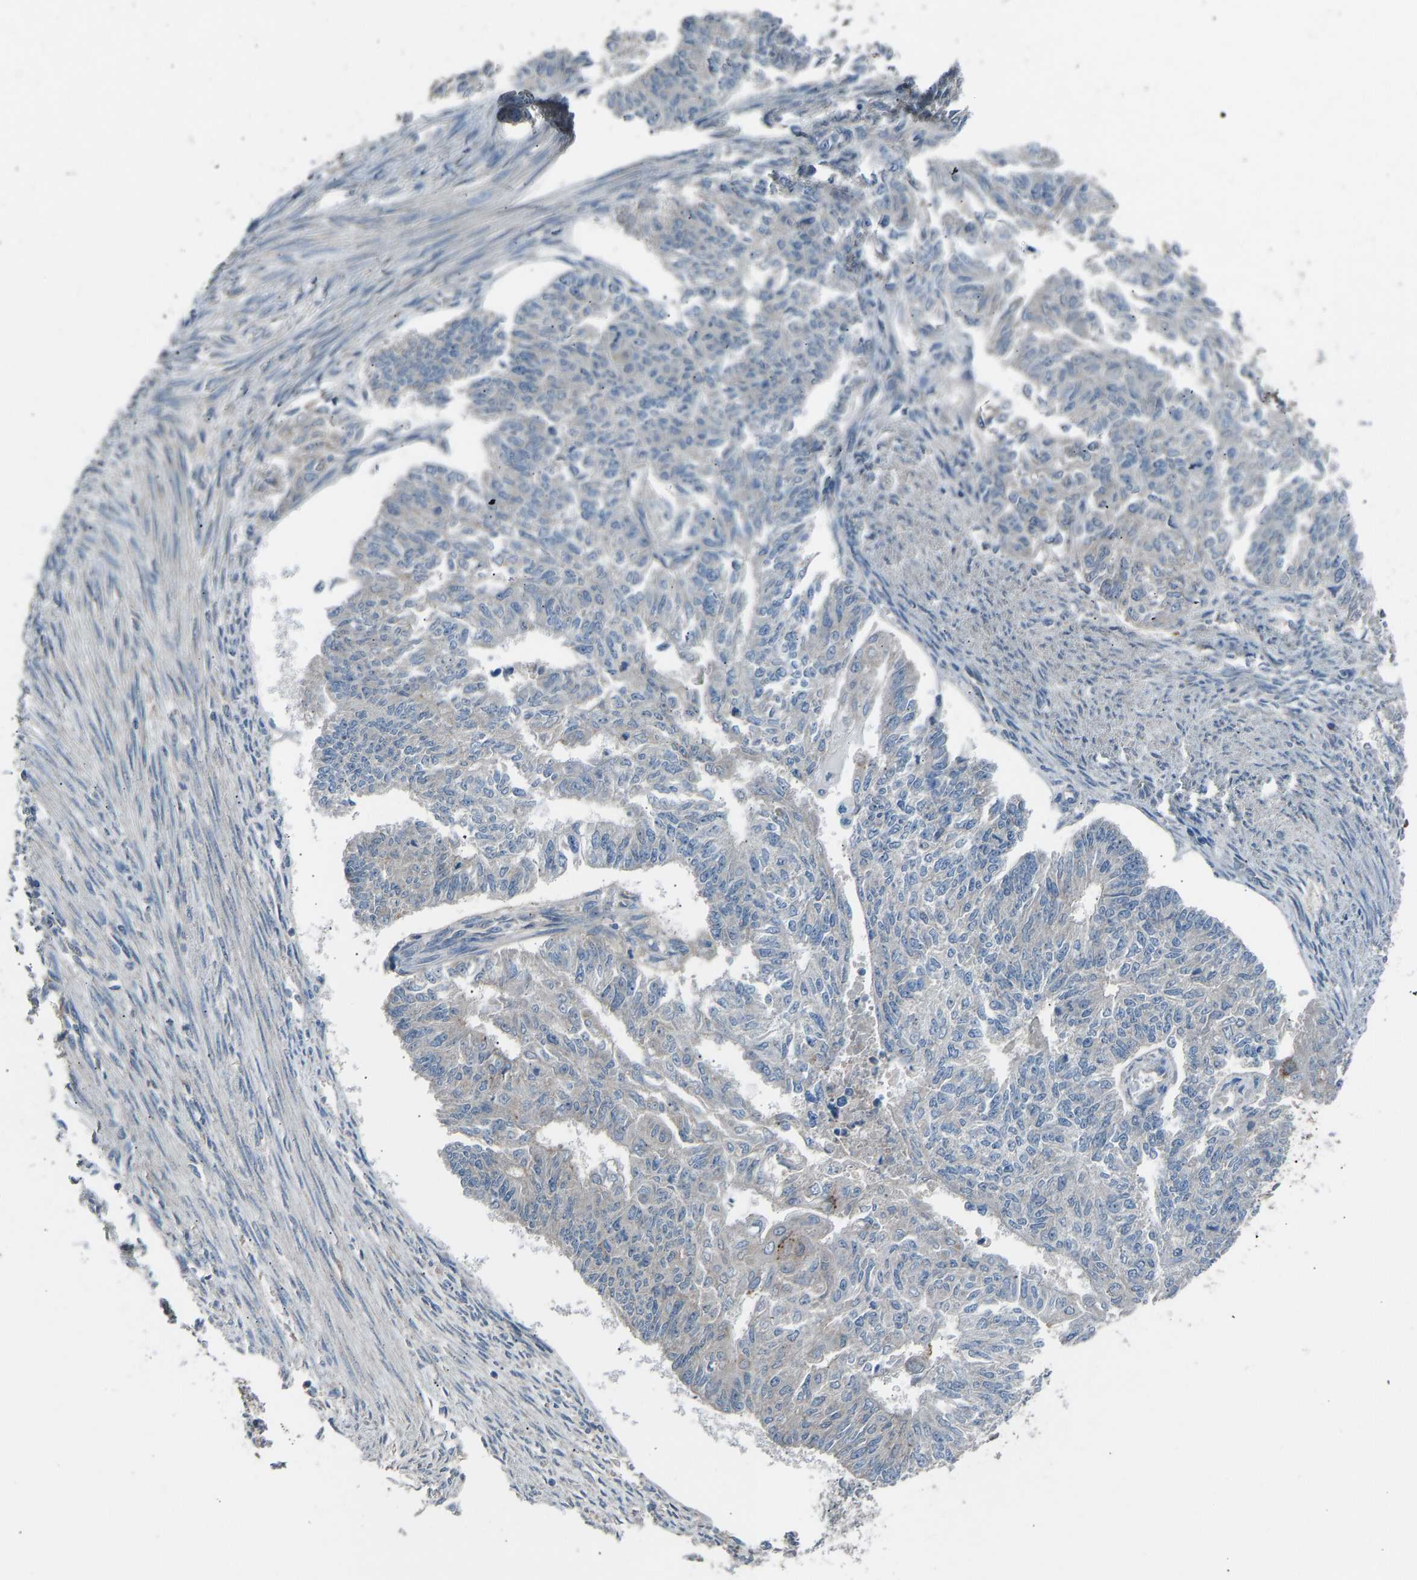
{"staining": {"intensity": "negative", "quantity": "none", "location": "none"}, "tissue": "endometrial cancer", "cell_type": "Tumor cells", "image_type": "cancer", "snomed": [{"axis": "morphology", "description": "Adenocarcinoma, NOS"}, {"axis": "topography", "description": "Endometrium"}], "caption": "Immunohistochemical staining of adenocarcinoma (endometrial) exhibits no significant staining in tumor cells.", "gene": "TGFBR3", "patient": {"sex": "female", "age": 32}}